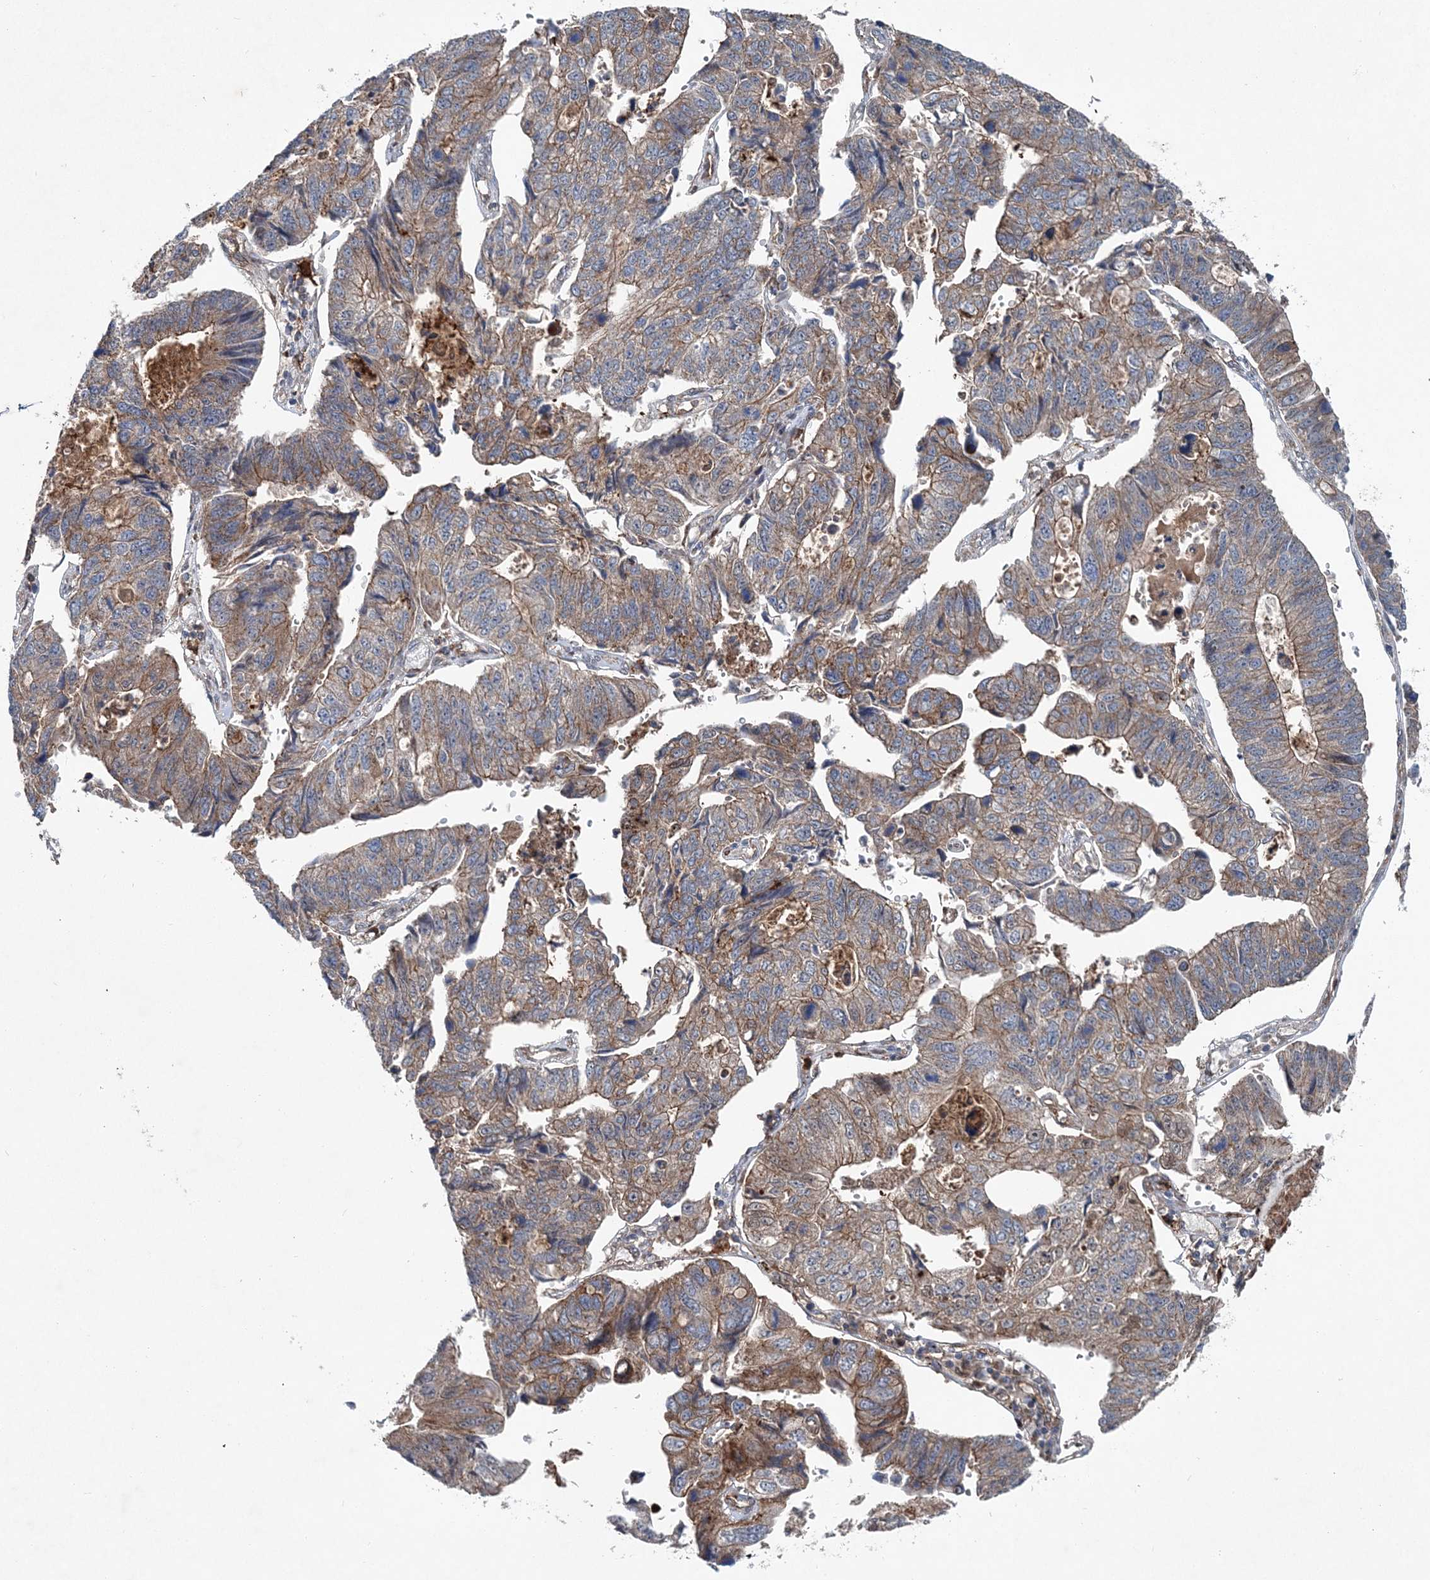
{"staining": {"intensity": "moderate", "quantity": ">75%", "location": "cytoplasmic/membranous"}, "tissue": "stomach cancer", "cell_type": "Tumor cells", "image_type": "cancer", "snomed": [{"axis": "morphology", "description": "Adenocarcinoma, NOS"}, {"axis": "topography", "description": "Stomach"}], "caption": "A medium amount of moderate cytoplasmic/membranous positivity is identified in about >75% of tumor cells in stomach cancer (adenocarcinoma) tissue. (DAB (3,3'-diaminobenzidine) = brown stain, brightfield microscopy at high magnification).", "gene": "SPOPL", "patient": {"sex": "male", "age": 59}}